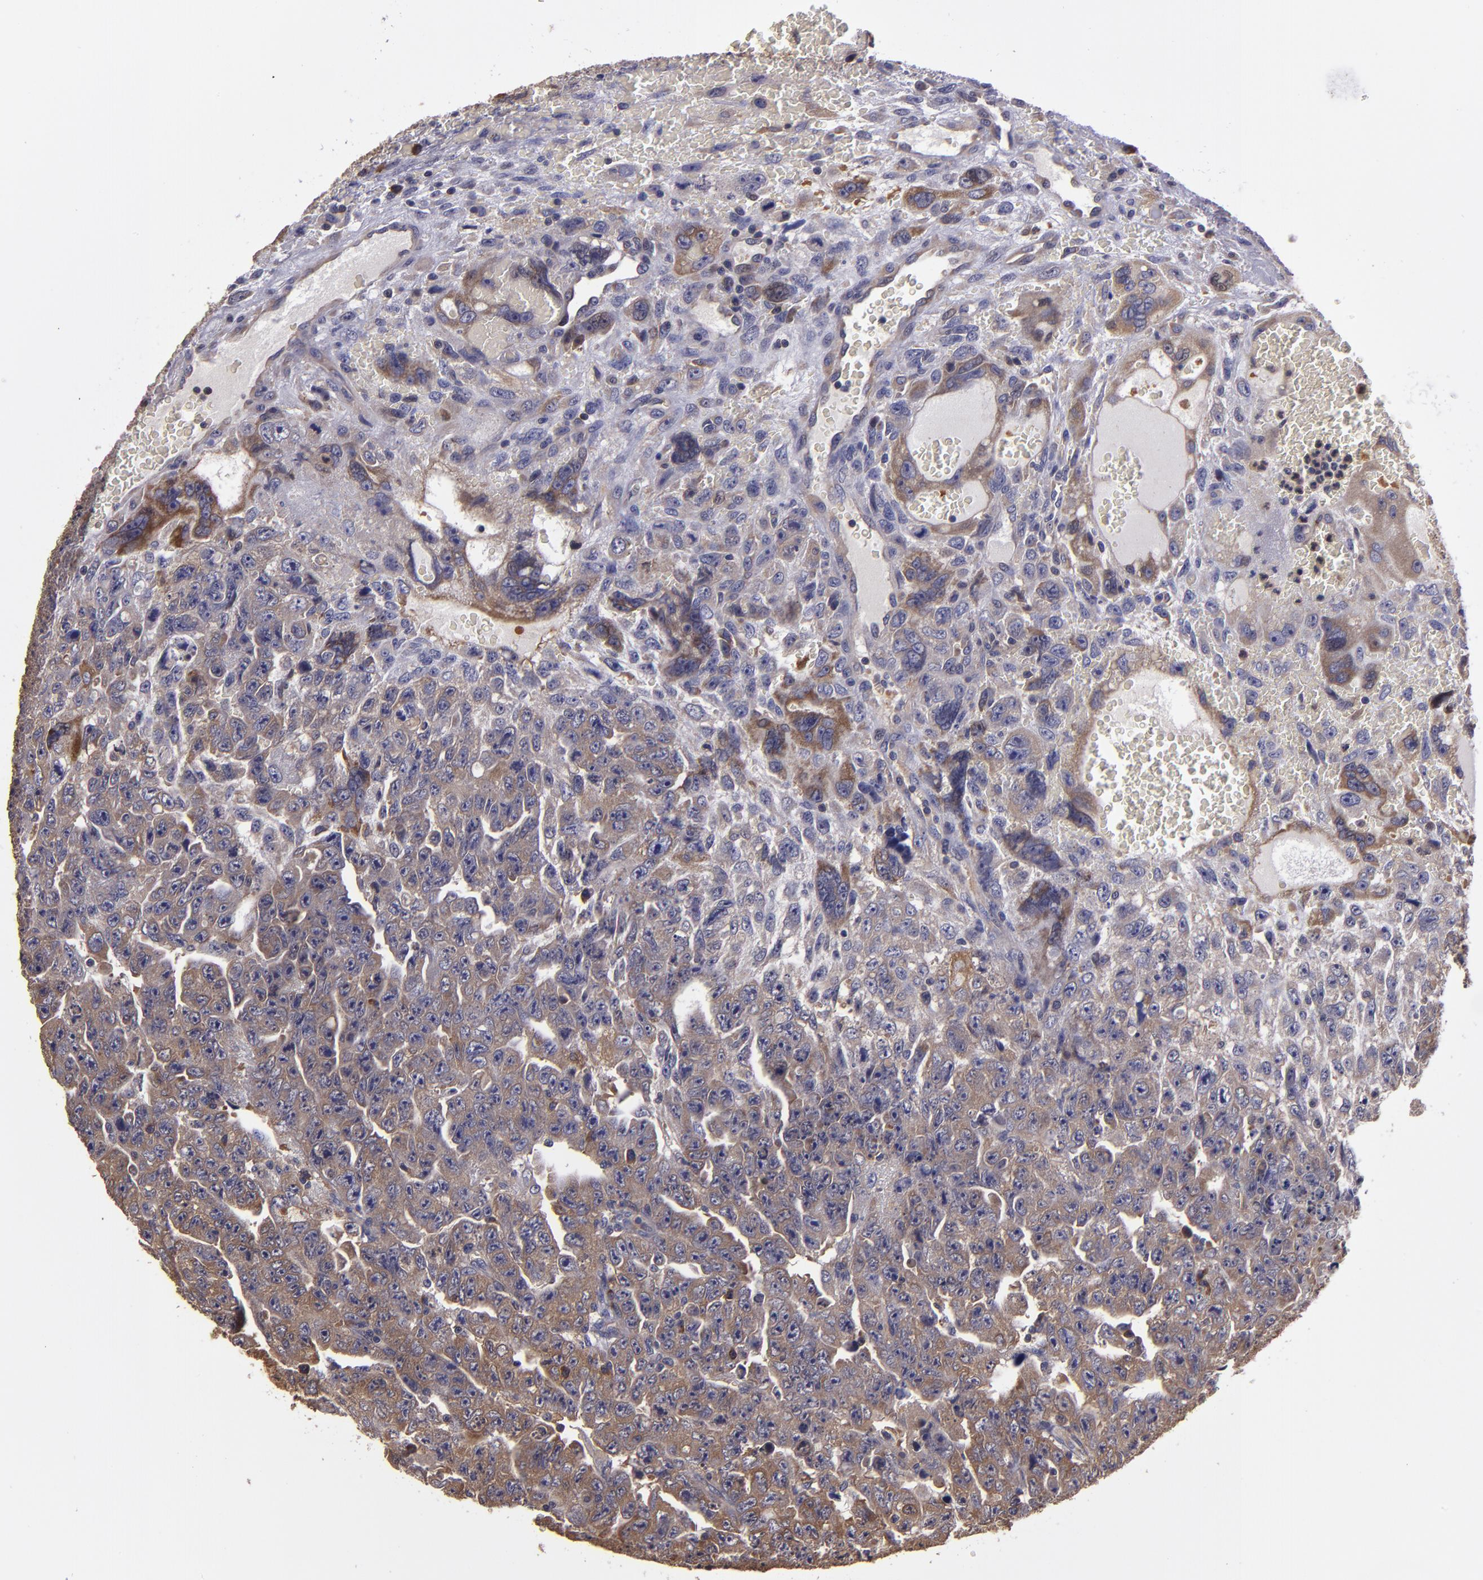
{"staining": {"intensity": "moderate", "quantity": "25%-75%", "location": "cytoplasmic/membranous"}, "tissue": "testis cancer", "cell_type": "Tumor cells", "image_type": "cancer", "snomed": [{"axis": "morphology", "description": "Carcinoma, Embryonal, NOS"}, {"axis": "topography", "description": "Testis"}], "caption": "IHC of human testis cancer (embryonal carcinoma) demonstrates medium levels of moderate cytoplasmic/membranous staining in approximately 25%-75% of tumor cells.", "gene": "CARS1", "patient": {"sex": "male", "age": 28}}